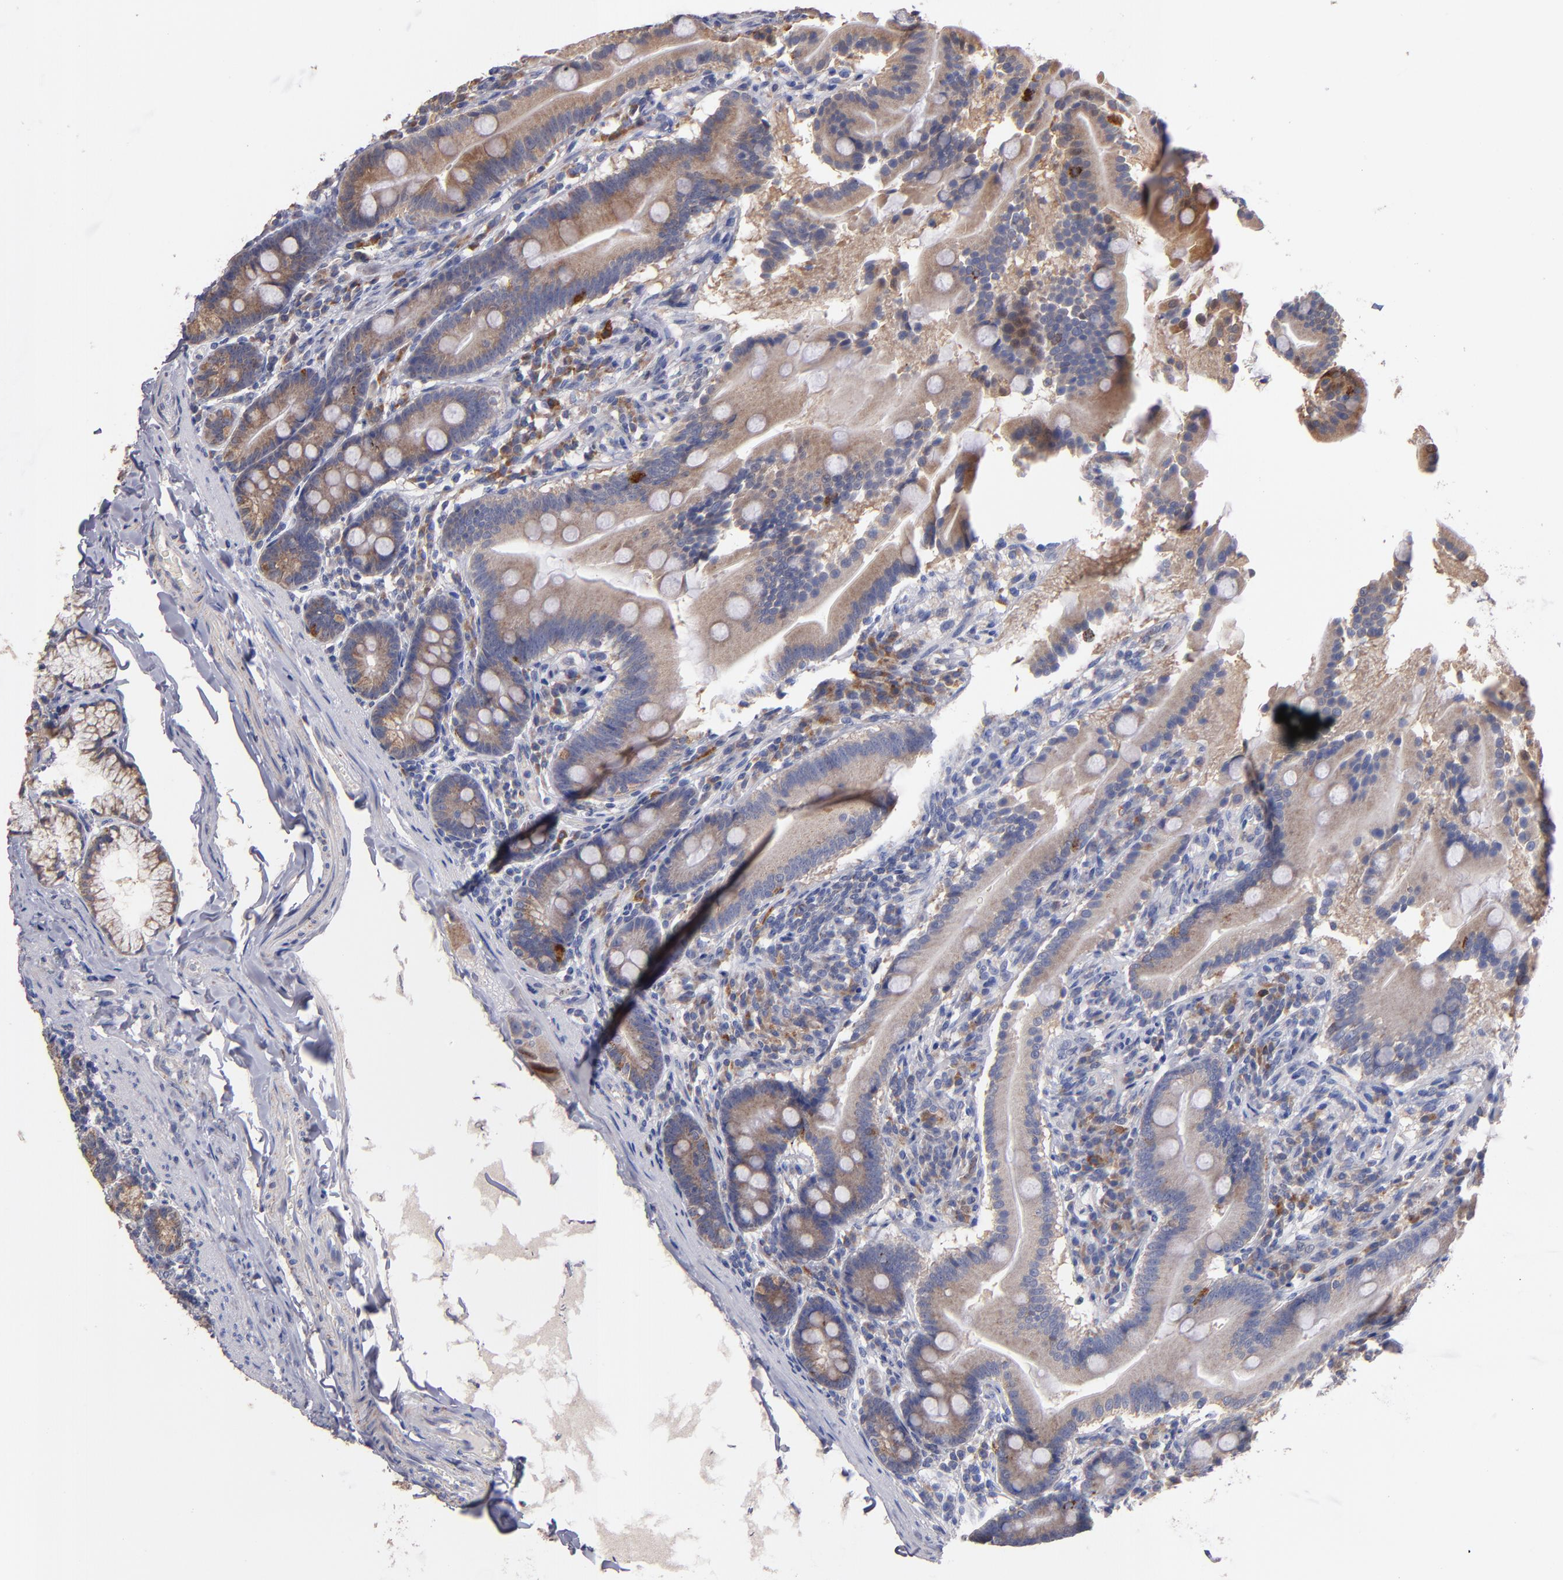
{"staining": {"intensity": "weak", "quantity": "25%-75%", "location": "cytoplasmic/membranous"}, "tissue": "duodenum", "cell_type": "Glandular cells", "image_type": "normal", "snomed": [{"axis": "morphology", "description": "Normal tissue, NOS"}, {"axis": "topography", "description": "Duodenum"}], "caption": "Glandular cells exhibit low levels of weak cytoplasmic/membranous expression in about 25%-75% of cells in normal human duodenum.", "gene": "DIABLO", "patient": {"sex": "male", "age": 50}}